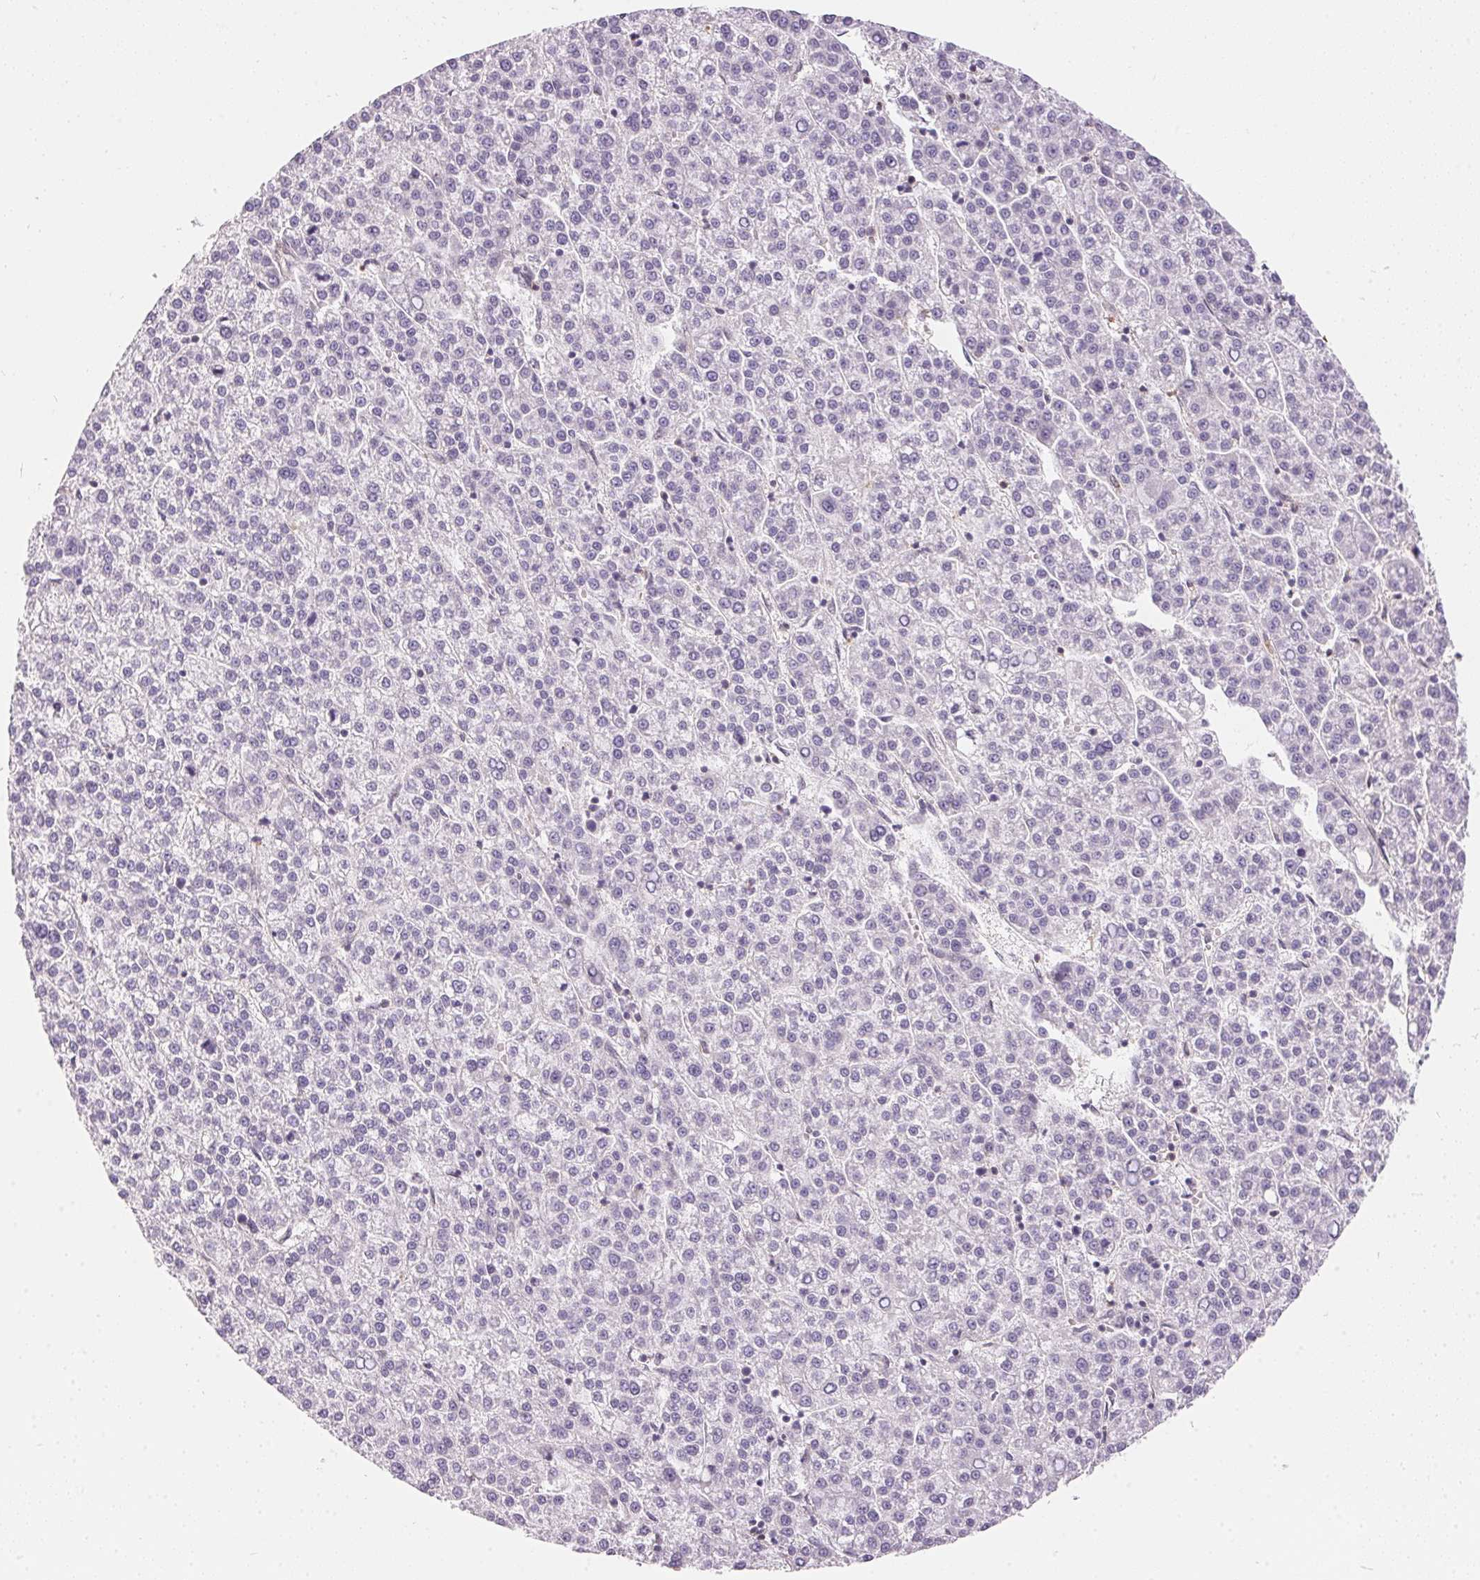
{"staining": {"intensity": "negative", "quantity": "none", "location": "none"}, "tissue": "liver cancer", "cell_type": "Tumor cells", "image_type": "cancer", "snomed": [{"axis": "morphology", "description": "Carcinoma, Hepatocellular, NOS"}, {"axis": "topography", "description": "Liver"}], "caption": "Liver cancer was stained to show a protein in brown. There is no significant expression in tumor cells.", "gene": "BLMH", "patient": {"sex": "female", "age": 58}}